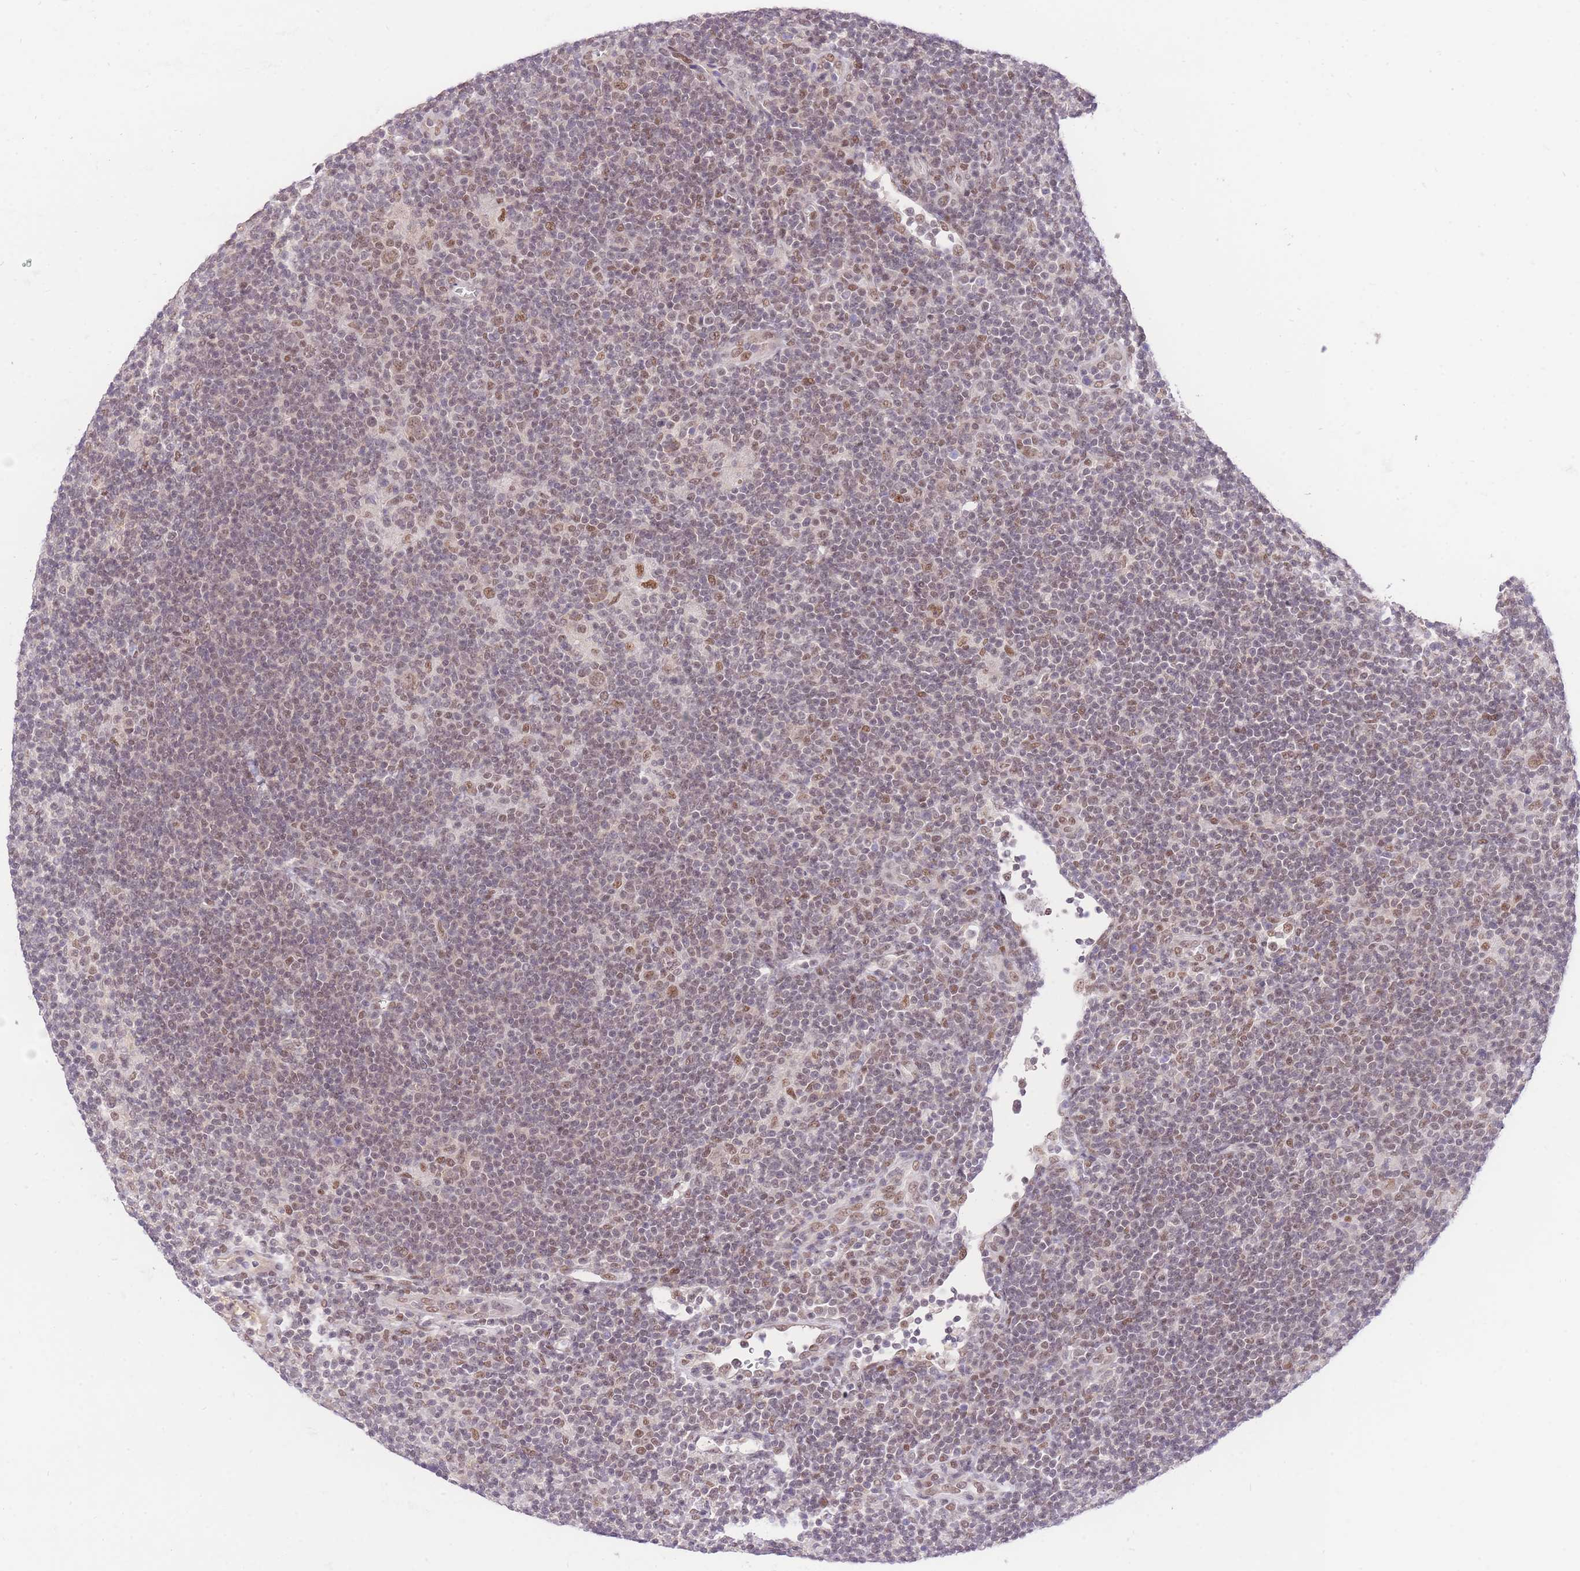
{"staining": {"intensity": "moderate", "quantity": ">75%", "location": "nuclear"}, "tissue": "lymphoma", "cell_type": "Tumor cells", "image_type": "cancer", "snomed": [{"axis": "morphology", "description": "Hodgkin's disease, NOS"}, {"axis": "topography", "description": "Lymph node"}], "caption": "Protein staining of lymphoma tissue reveals moderate nuclear positivity in approximately >75% of tumor cells.", "gene": "UBXN7", "patient": {"sex": "female", "age": 57}}